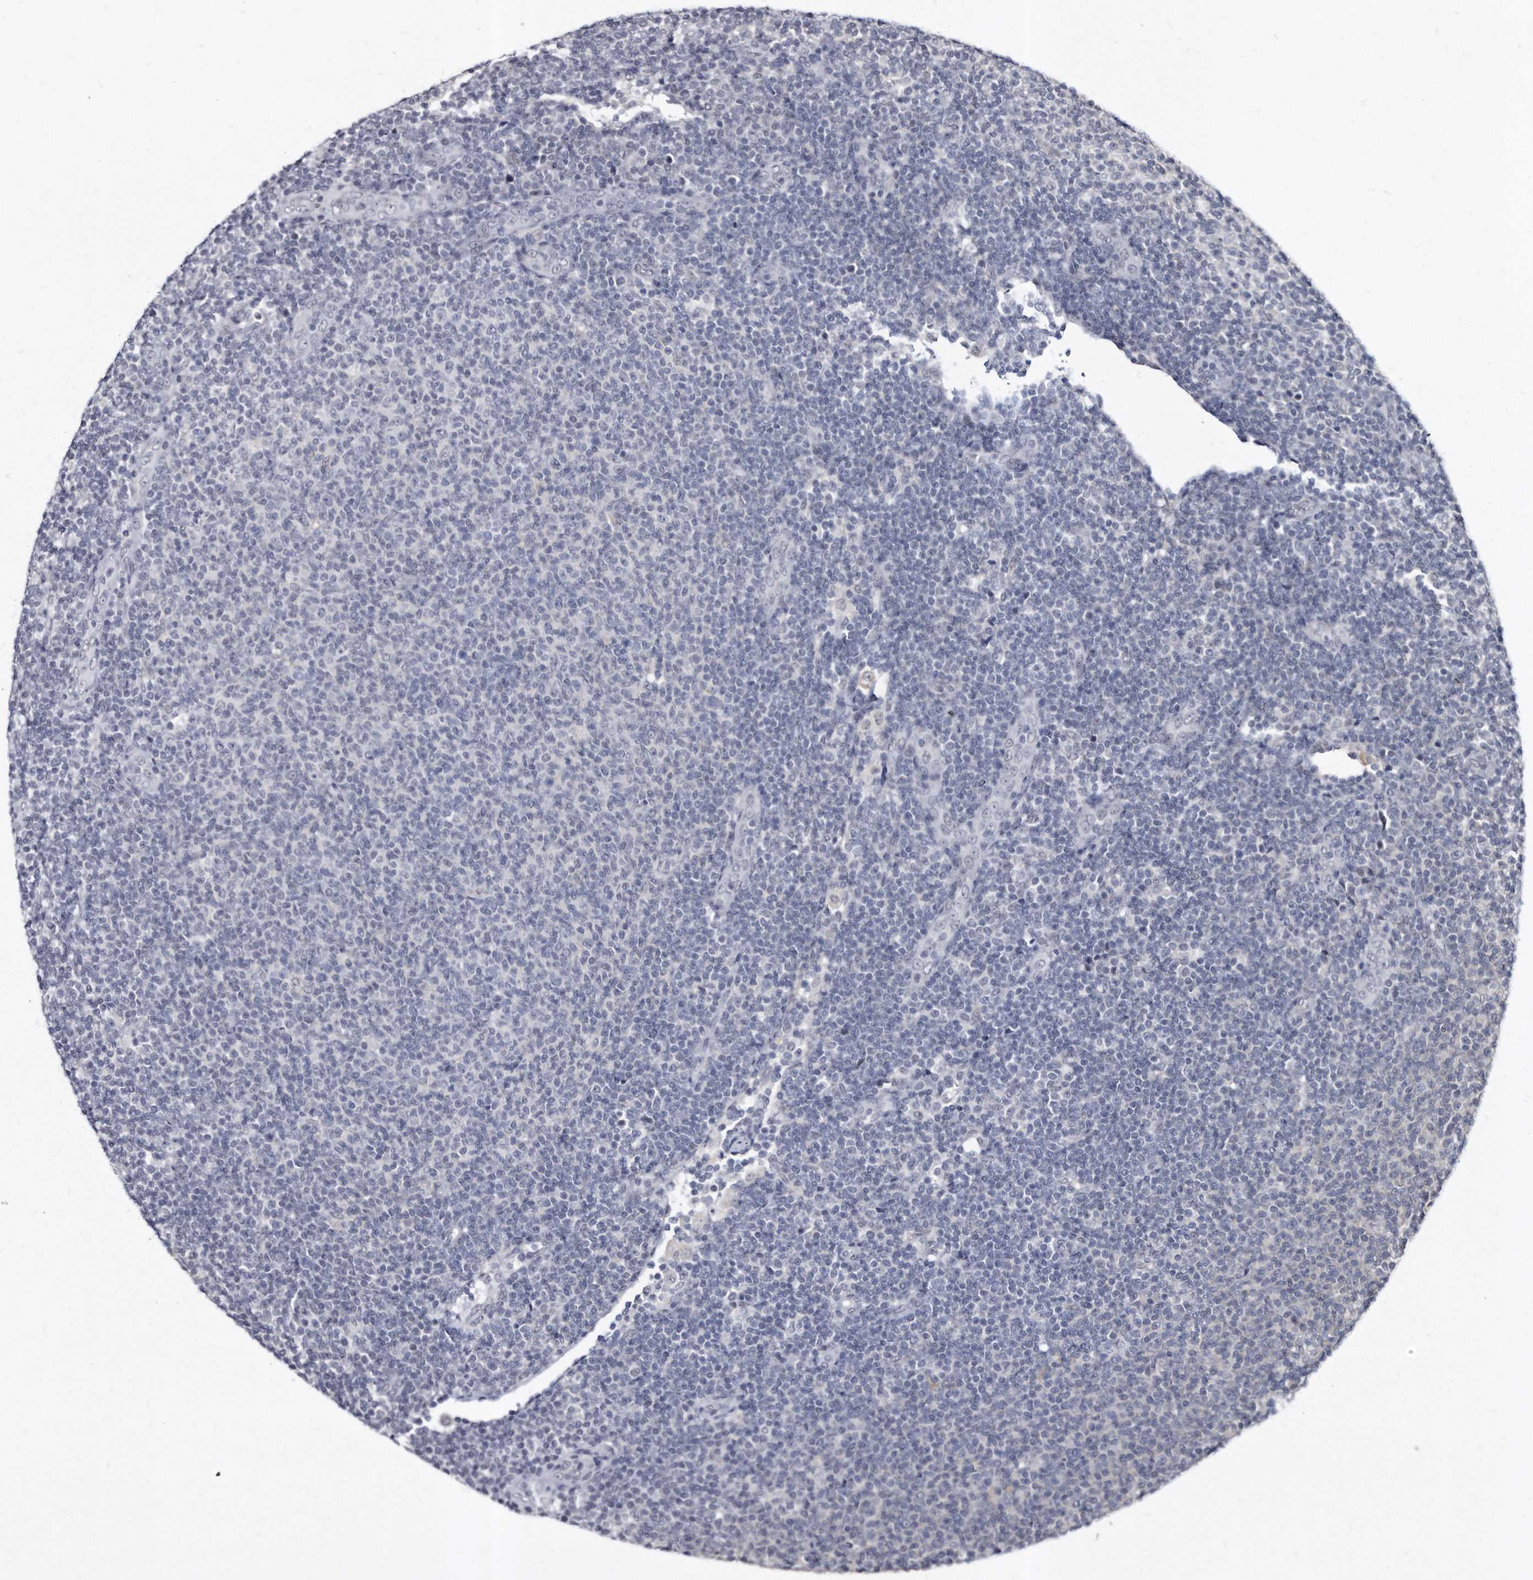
{"staining": {"intensity": "negative", "quantity": "none", "location": "none"}, "tissue": "lymphoma", "cell_type": "Tumor cells", "image_type": "cancer", "snomed": [{"axis": "morphology", "description": "Malignant lymphoma, non-Hodgkin's type, Low grade"}, {"axis": "topography", "description": "Lymph node"}], "caption": "DAB (3,3'-diaminobenzidine) immunohistochemical staining of human malignant lymphoma, non-Hodgkin's type (low-grade) shows no significant positivity in tumor cells.", "gene": "KLHDC3", "patient": {"sex": "male", "age": 66}}